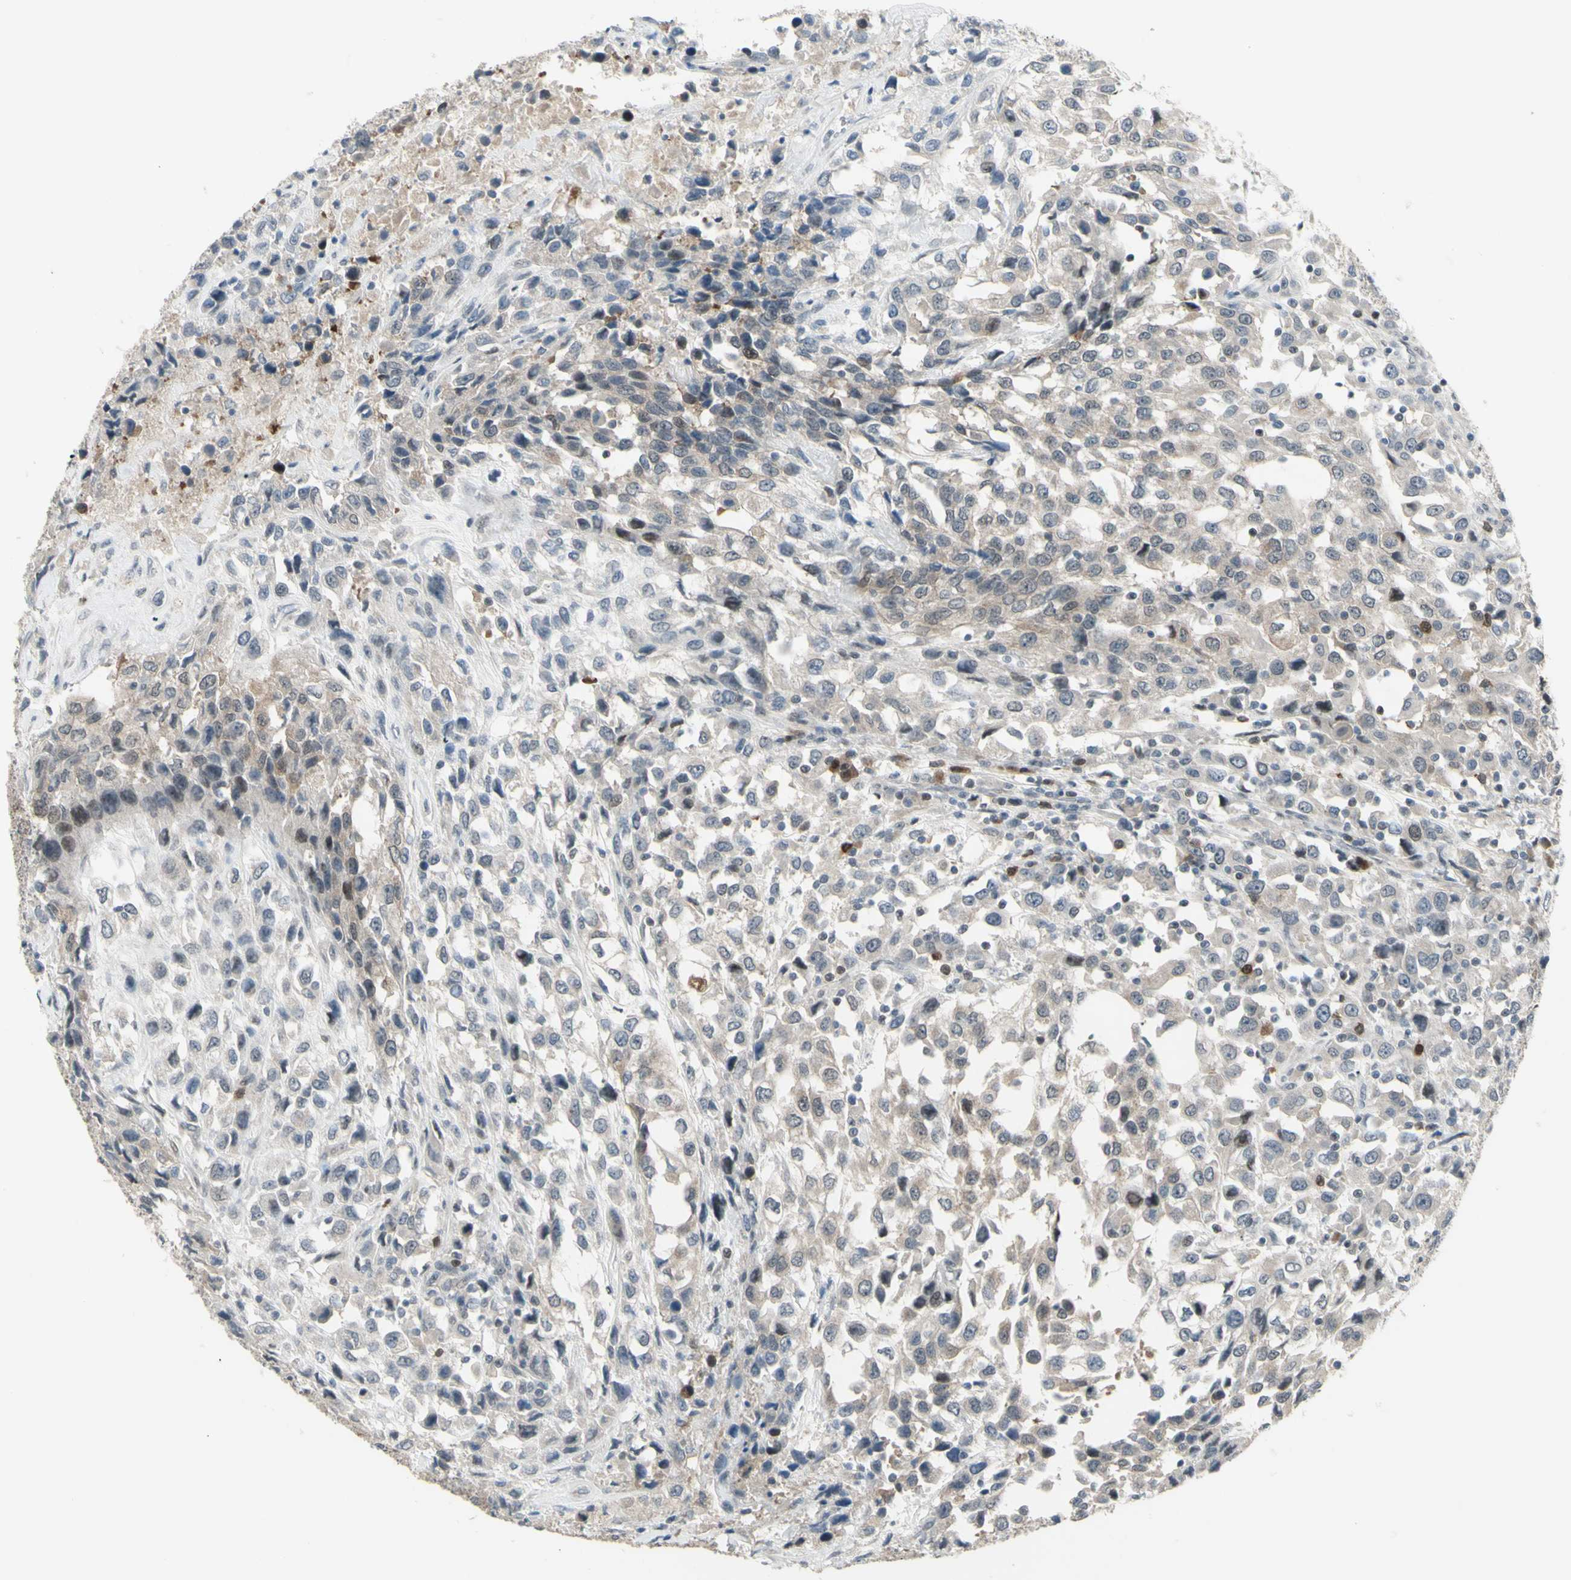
{"staining": {"intensity": "negative", "quantity": "none", "location": "none"}, "tissue": "urothelial cancer", "cell_type": "Tumor cells", "image_type": "cancer", "snomed": [{"axis": "morphology", "description": "Urothelial carcinoma, High grade"}, {"axis": "topography", "description": "Urinary bladder"}], "caption": "Immunohistochemistry micrograph of urothelial carcinoma (high-grade) stained for a protein (brown), which shows no staining in tumor cells.", "gene": "ETNK1", "patient": {"sex": "female", "age": 80}}